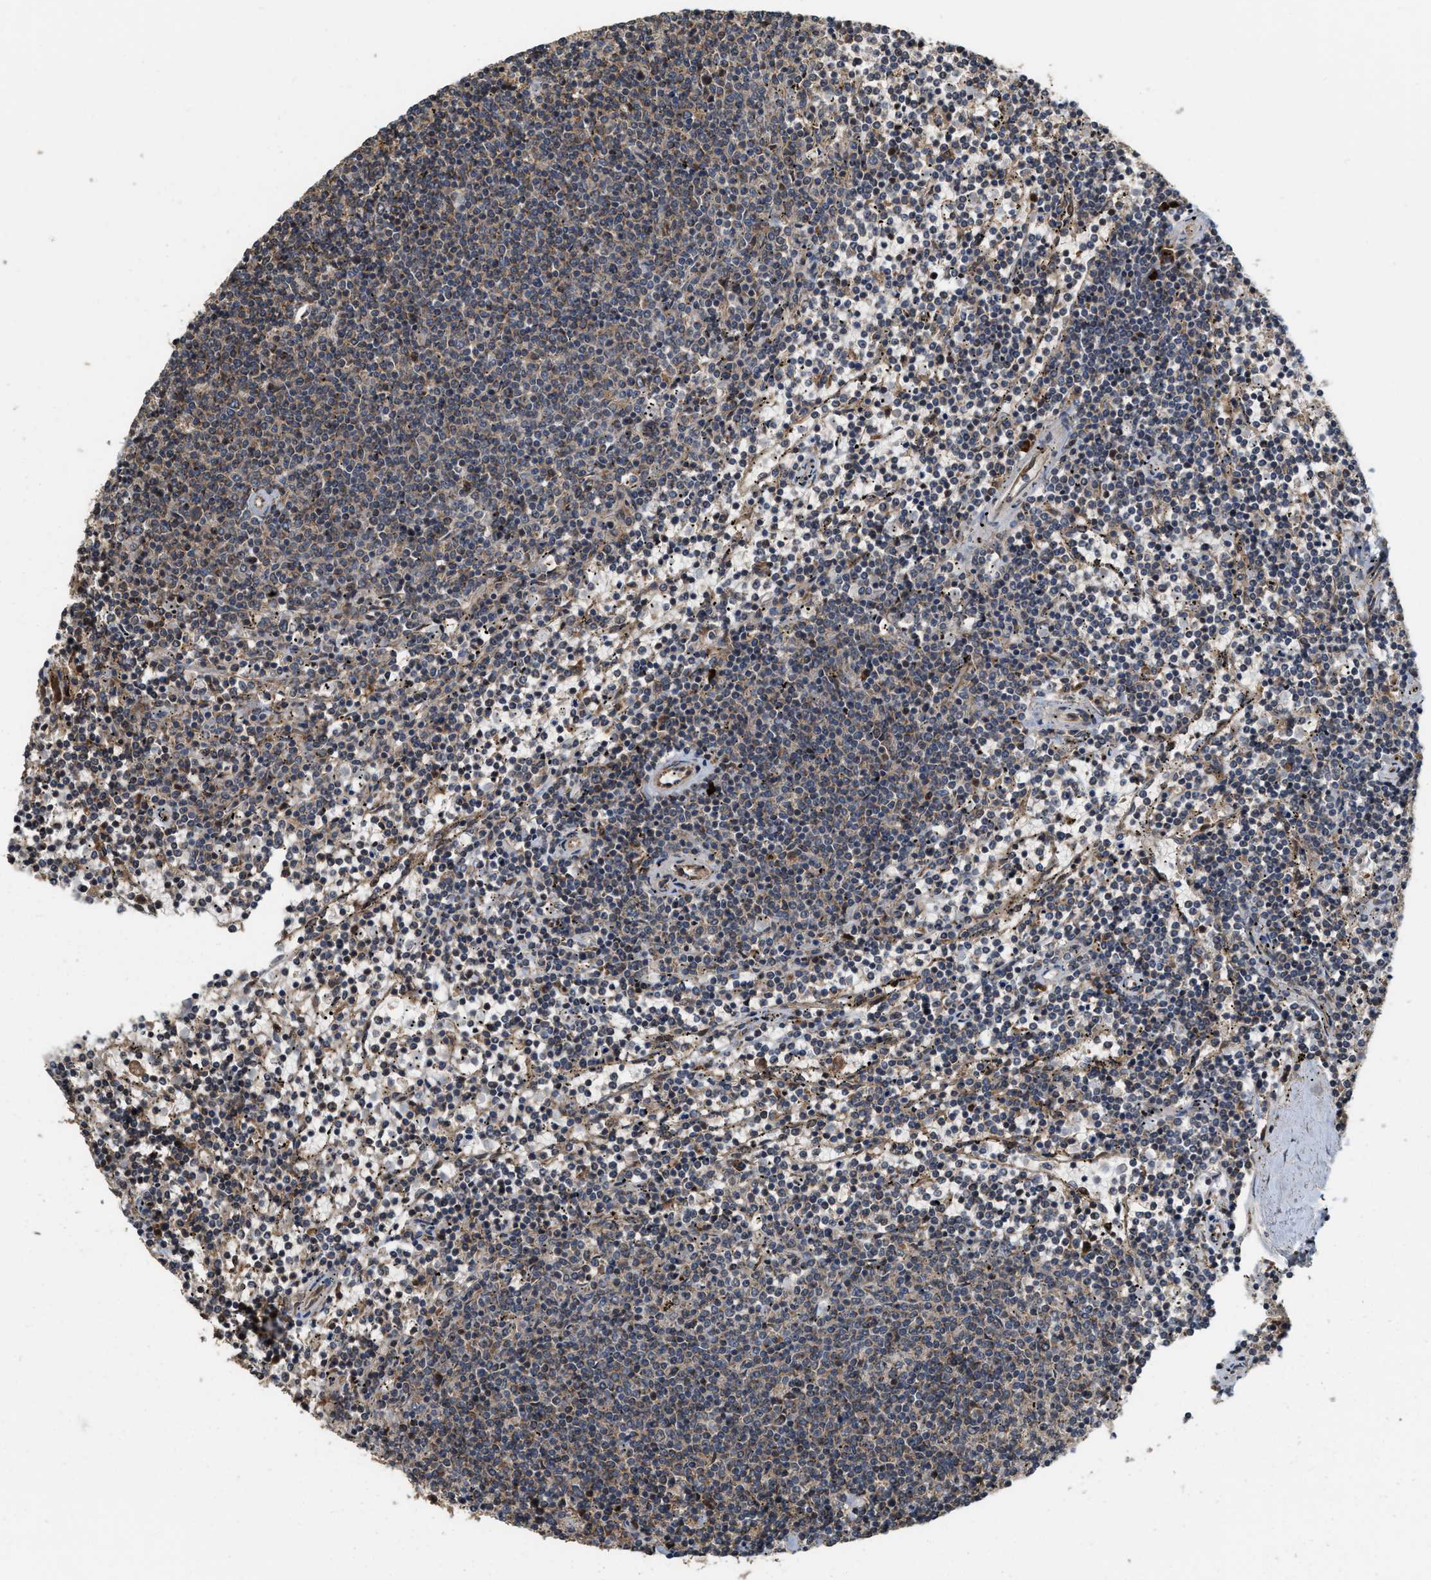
{"staining": {"intensity": "negative", "quantity": "none", "location": "none"}, "tissue": "lymphoma", "cell_type": "Tumor cells", "image_type": "cancer", "snomed": [{"axis": "morphology", "description": "Malignant lymphoma, non-Hodgkin's type, Low grade"}, {"axis": "topography", "description": "Spleen"}], "caption": "The histopathology image exhibits no significant positivity in tumor cells of lymphoma.", "gene": "ELP2", "patient": {"sex": "female", "age": 50}}